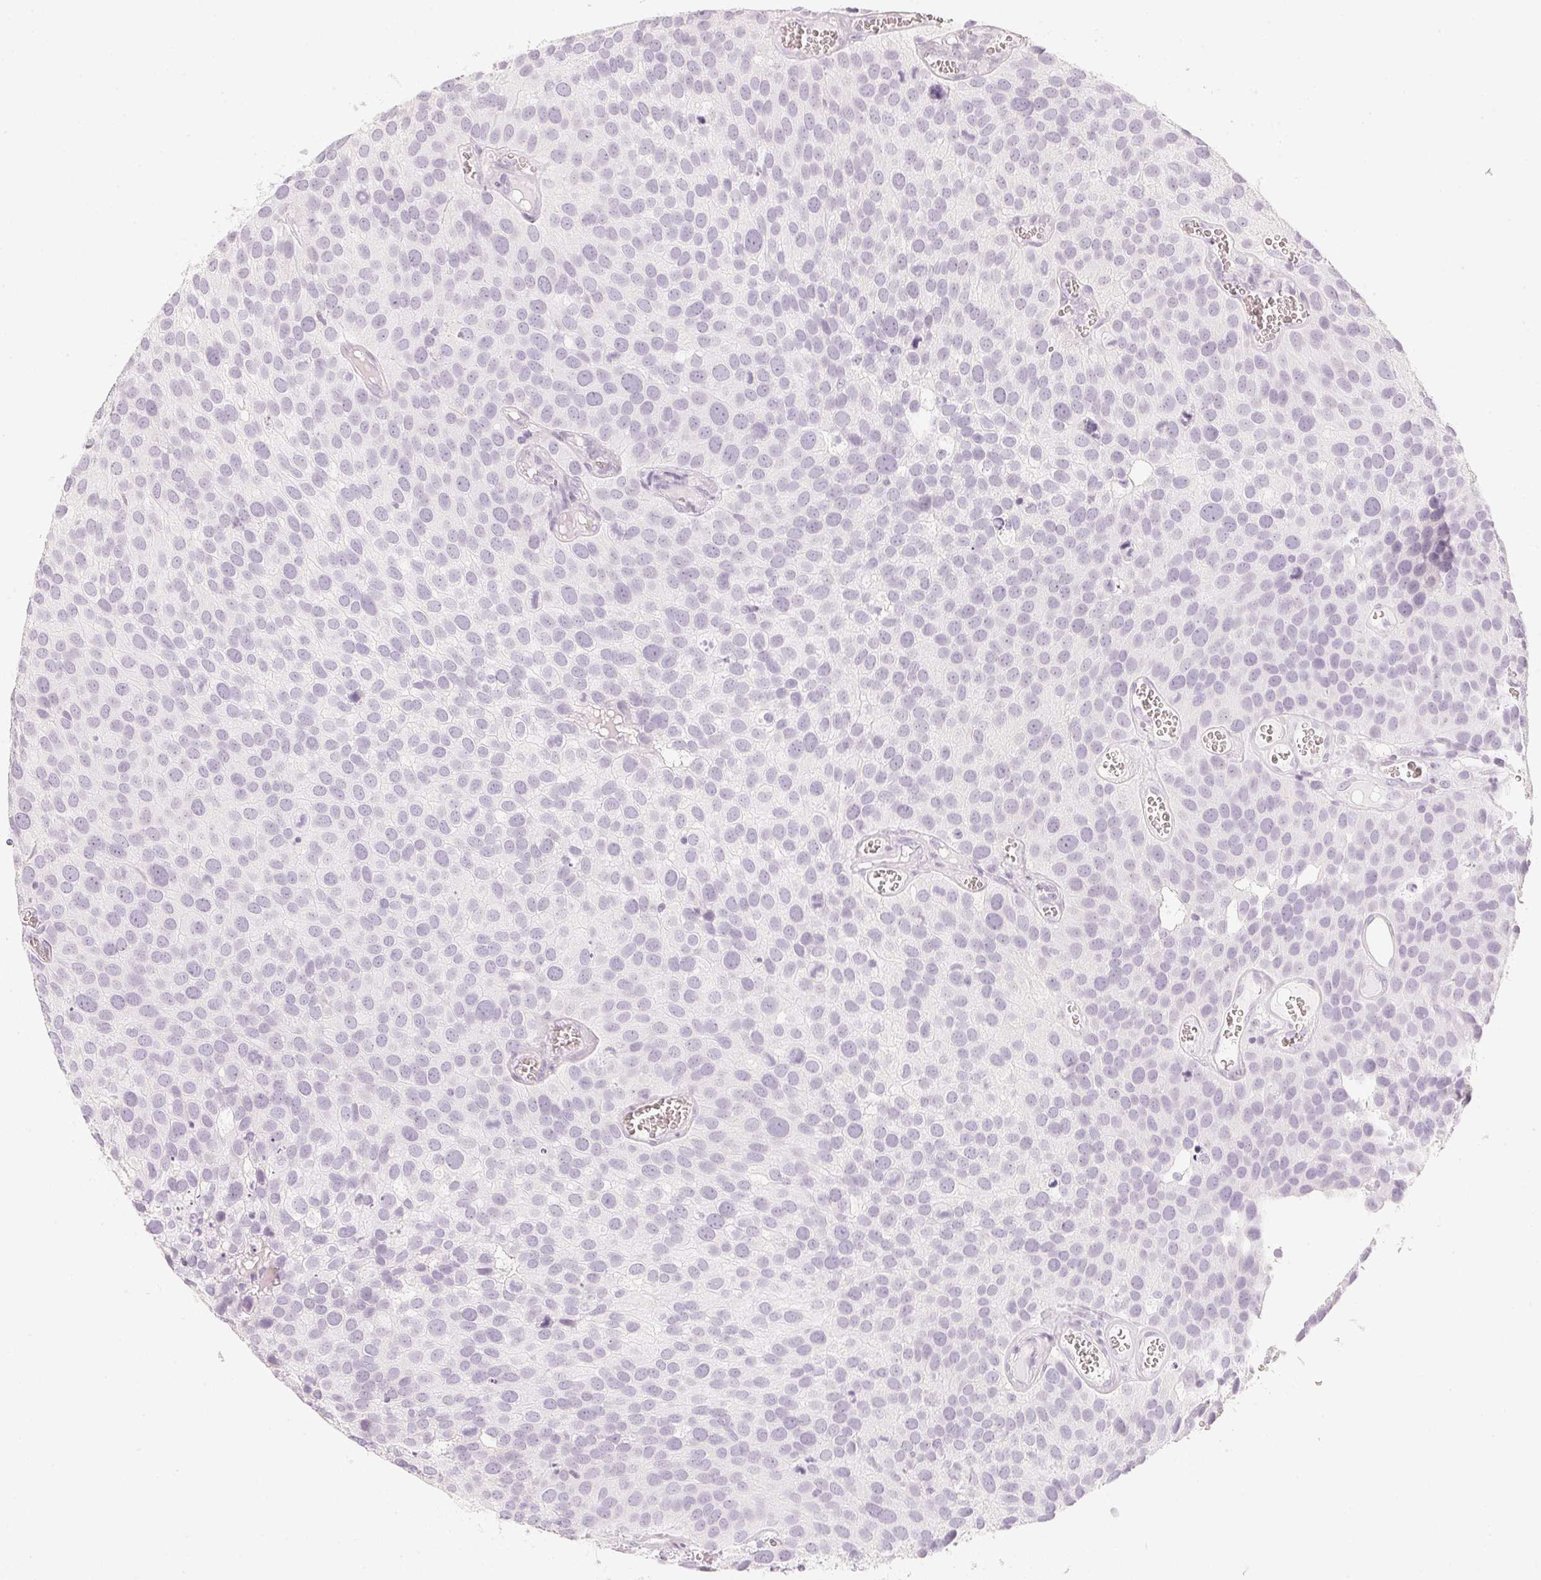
{"staining": {"intensity": "negative", "quantity": "none", "location": "none"}, "tissue": "urothelial cancer", "cell_type": "Tumor cells", "image_type": "cancer", "snomed": [{"axis": "morphology", "description": "Urothelial carcinoma, Low grade"}, {"axis": "topography", "description": "Urinary bladder"}], "caption": "The micrograph demonstrates no significant positivity in tumor cells of urothelial cancer. The staining is performed using DAB (3,3'-diaminobenzidine) brown chromogen with nuclei counter-stained in using hematoxylin.", "gene": "SLC22A8", "patient": {"sex": "female", "age": 69}}